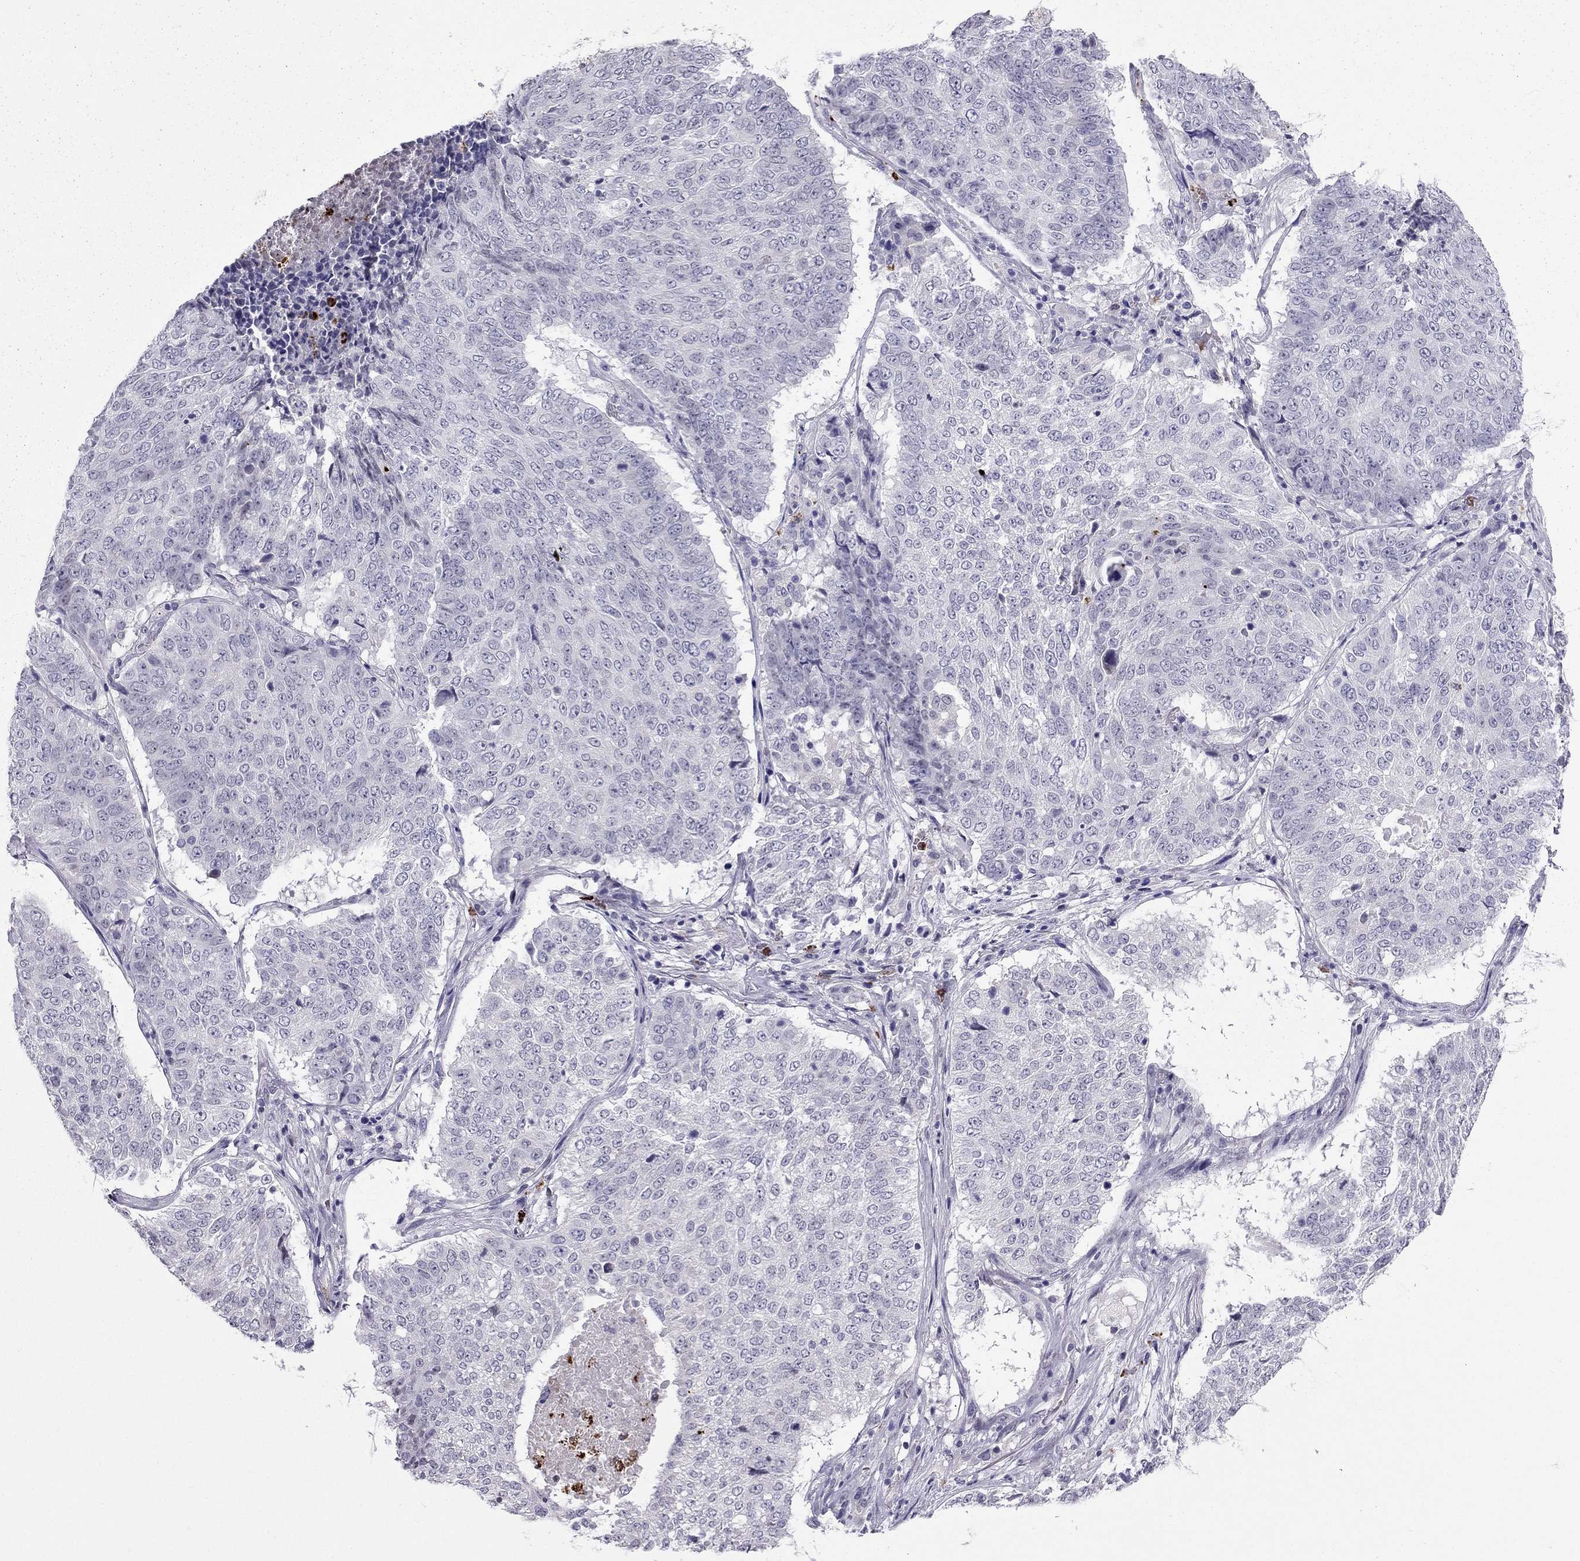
{"staining": {"intensity": "negative", "quantity": "none", "location": "none"}, "tissue": "lung cancer", "cell_type": "Tumor cells", "image_type": "cancer", "snomed": [{"axis": "morphology", "description": "Squamous cell carcinoma, NOS"}, {"axis": "topography", "description": "Lung"}], "caption": "IHC micrograph of lung squamous cell carcinoma stained for a protein (brown), which exhibits no positivity in tumor cells. (Immunohistochemistry (ihc), brightfield microscopy, high magnification).", "gene": "CCL27", "patient": {"sex": "male", "age": 64}}